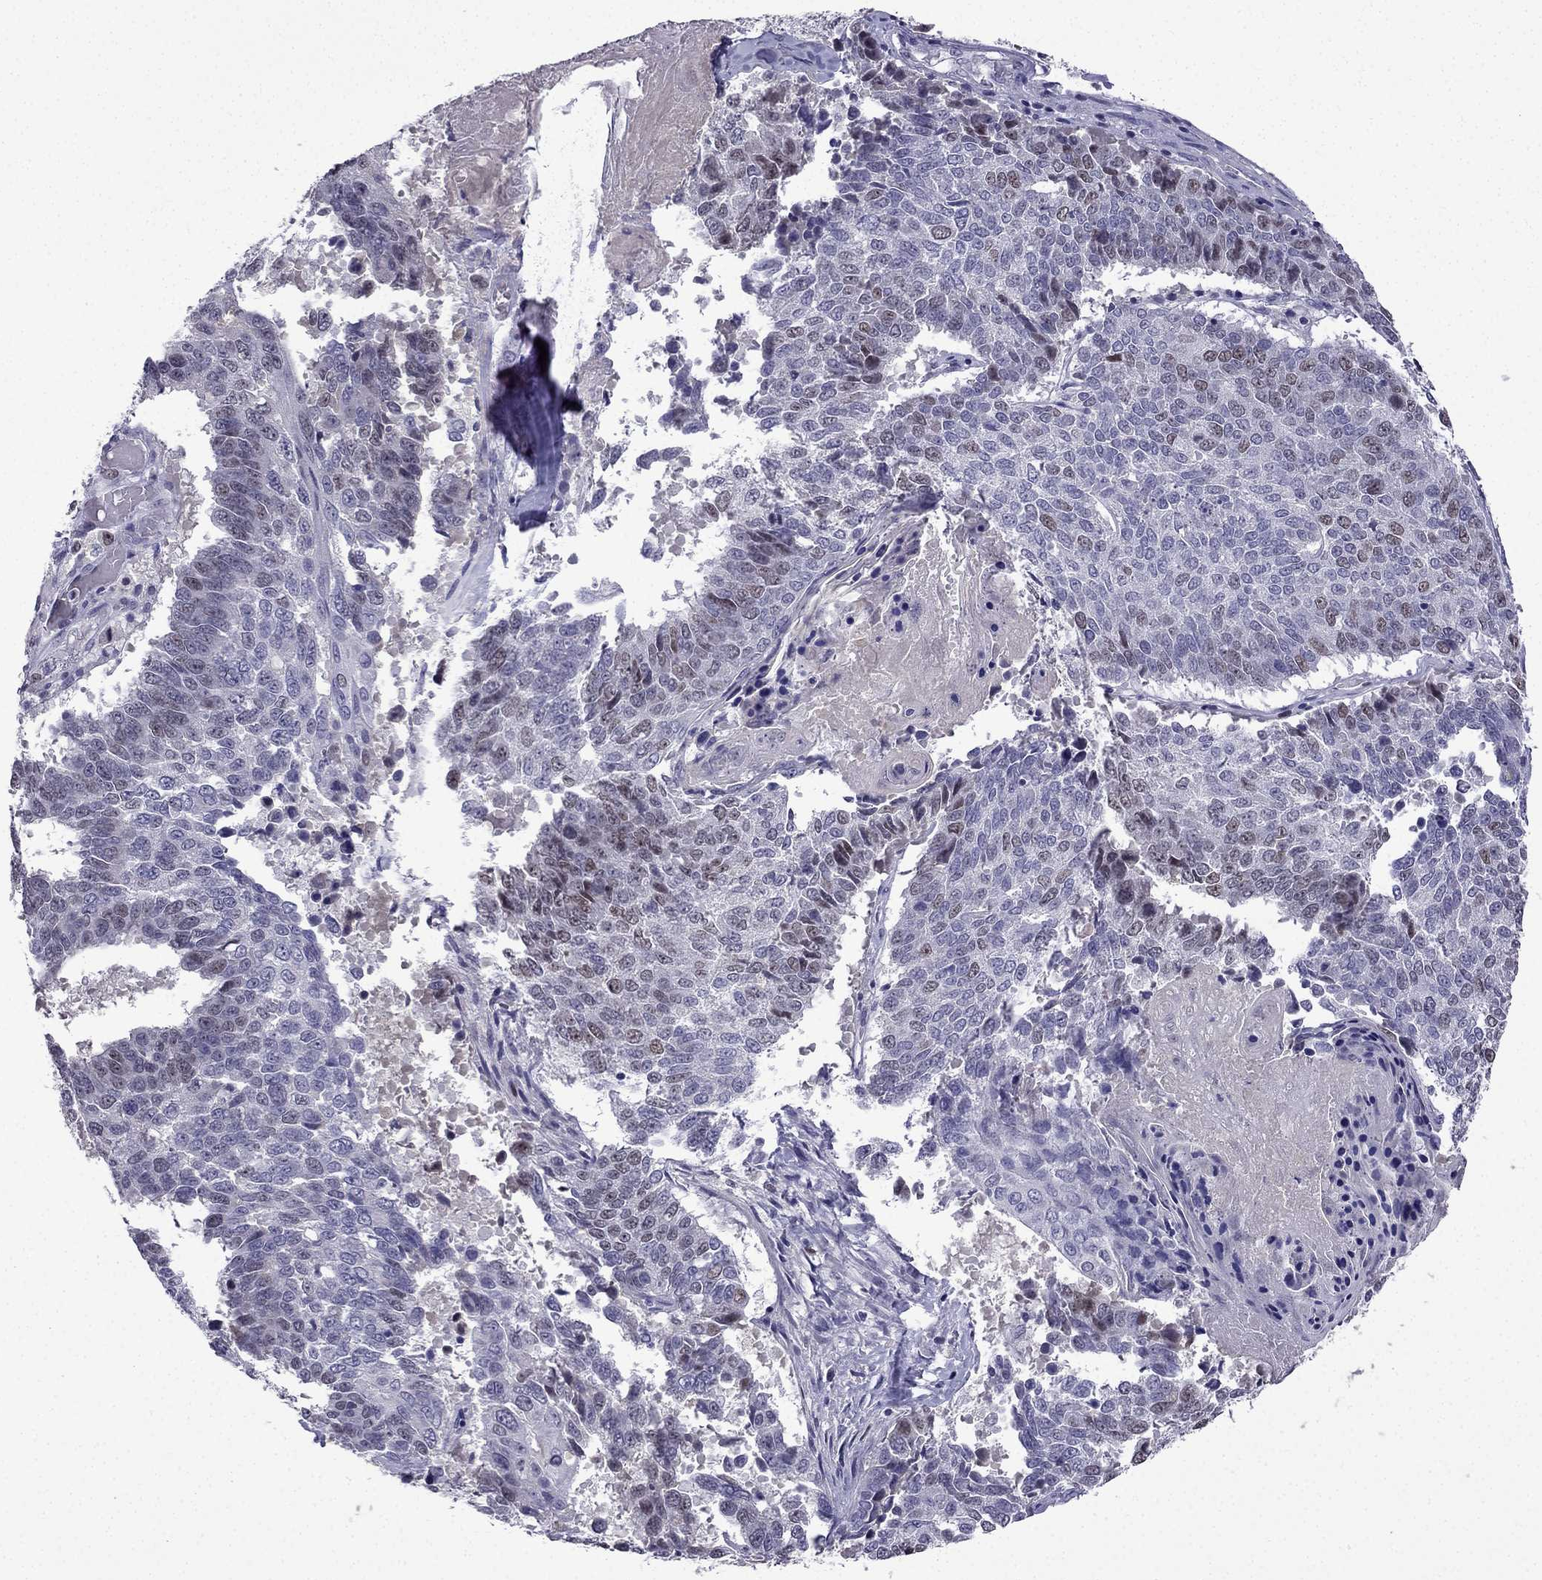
{"staining": {"intensity": "weak", "quantity": "<25%", "location": "nuclear"}, "tissue": "lung cancer", "cell_type": "Tumor cells", "image_type": "cancer", "snomed": [{"axis": "morphology", "description": "Squamous cell carcinoma, NOS"}, {"axis": "topography", "description": "Lung"}], "caption": "IHC micrograph of neoplastic tissue: human lung cancer stained with DAB (3,3'-diaminobenzidine) displays no significant protein staining in tumor cells.", "gene": "UHRF1", "patient": {"sex": "male", "age": 73}}